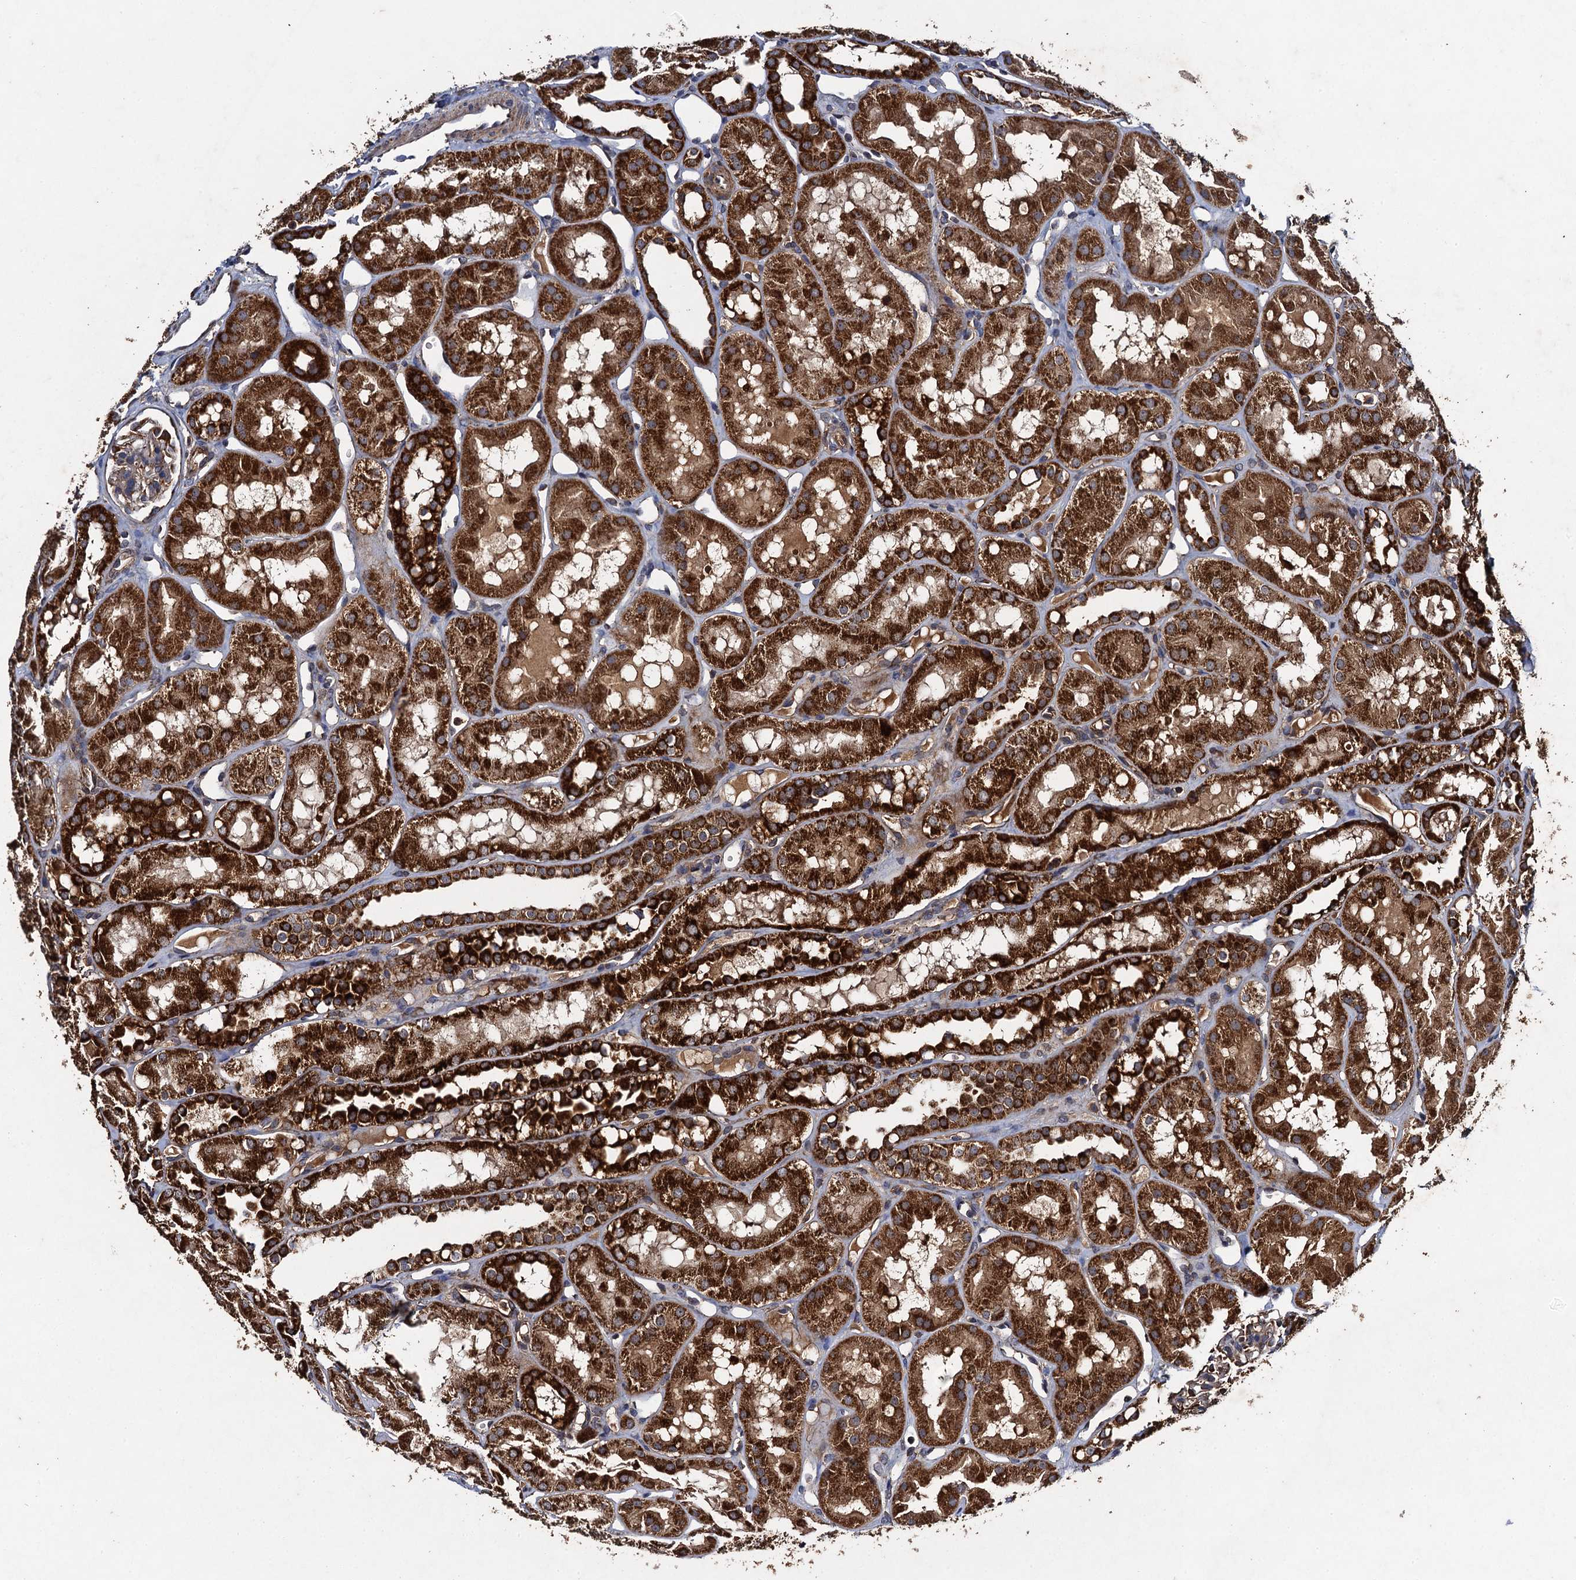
{"staining": {"intensity": "weak", "quantity": "25%-75%", "location": "cytoplasmic/membranous"}, "tissue": "kidney", "cell_type": "Cells in glomeruli", "image_type": "normal", "snomed": [{"axis": "morphology", "description": "Normal tissue, NOS"}, {"axis": "topography", "description": "Kidney"}], "caption": "Normal kidney reveals weak cytoplasmic/membranous staining in about 25%-75% of cells in glomeruli, visualized by immunohistochemistry.", "gene": "NDUFA13", "patient": {"sex": "male", "age": 16}}